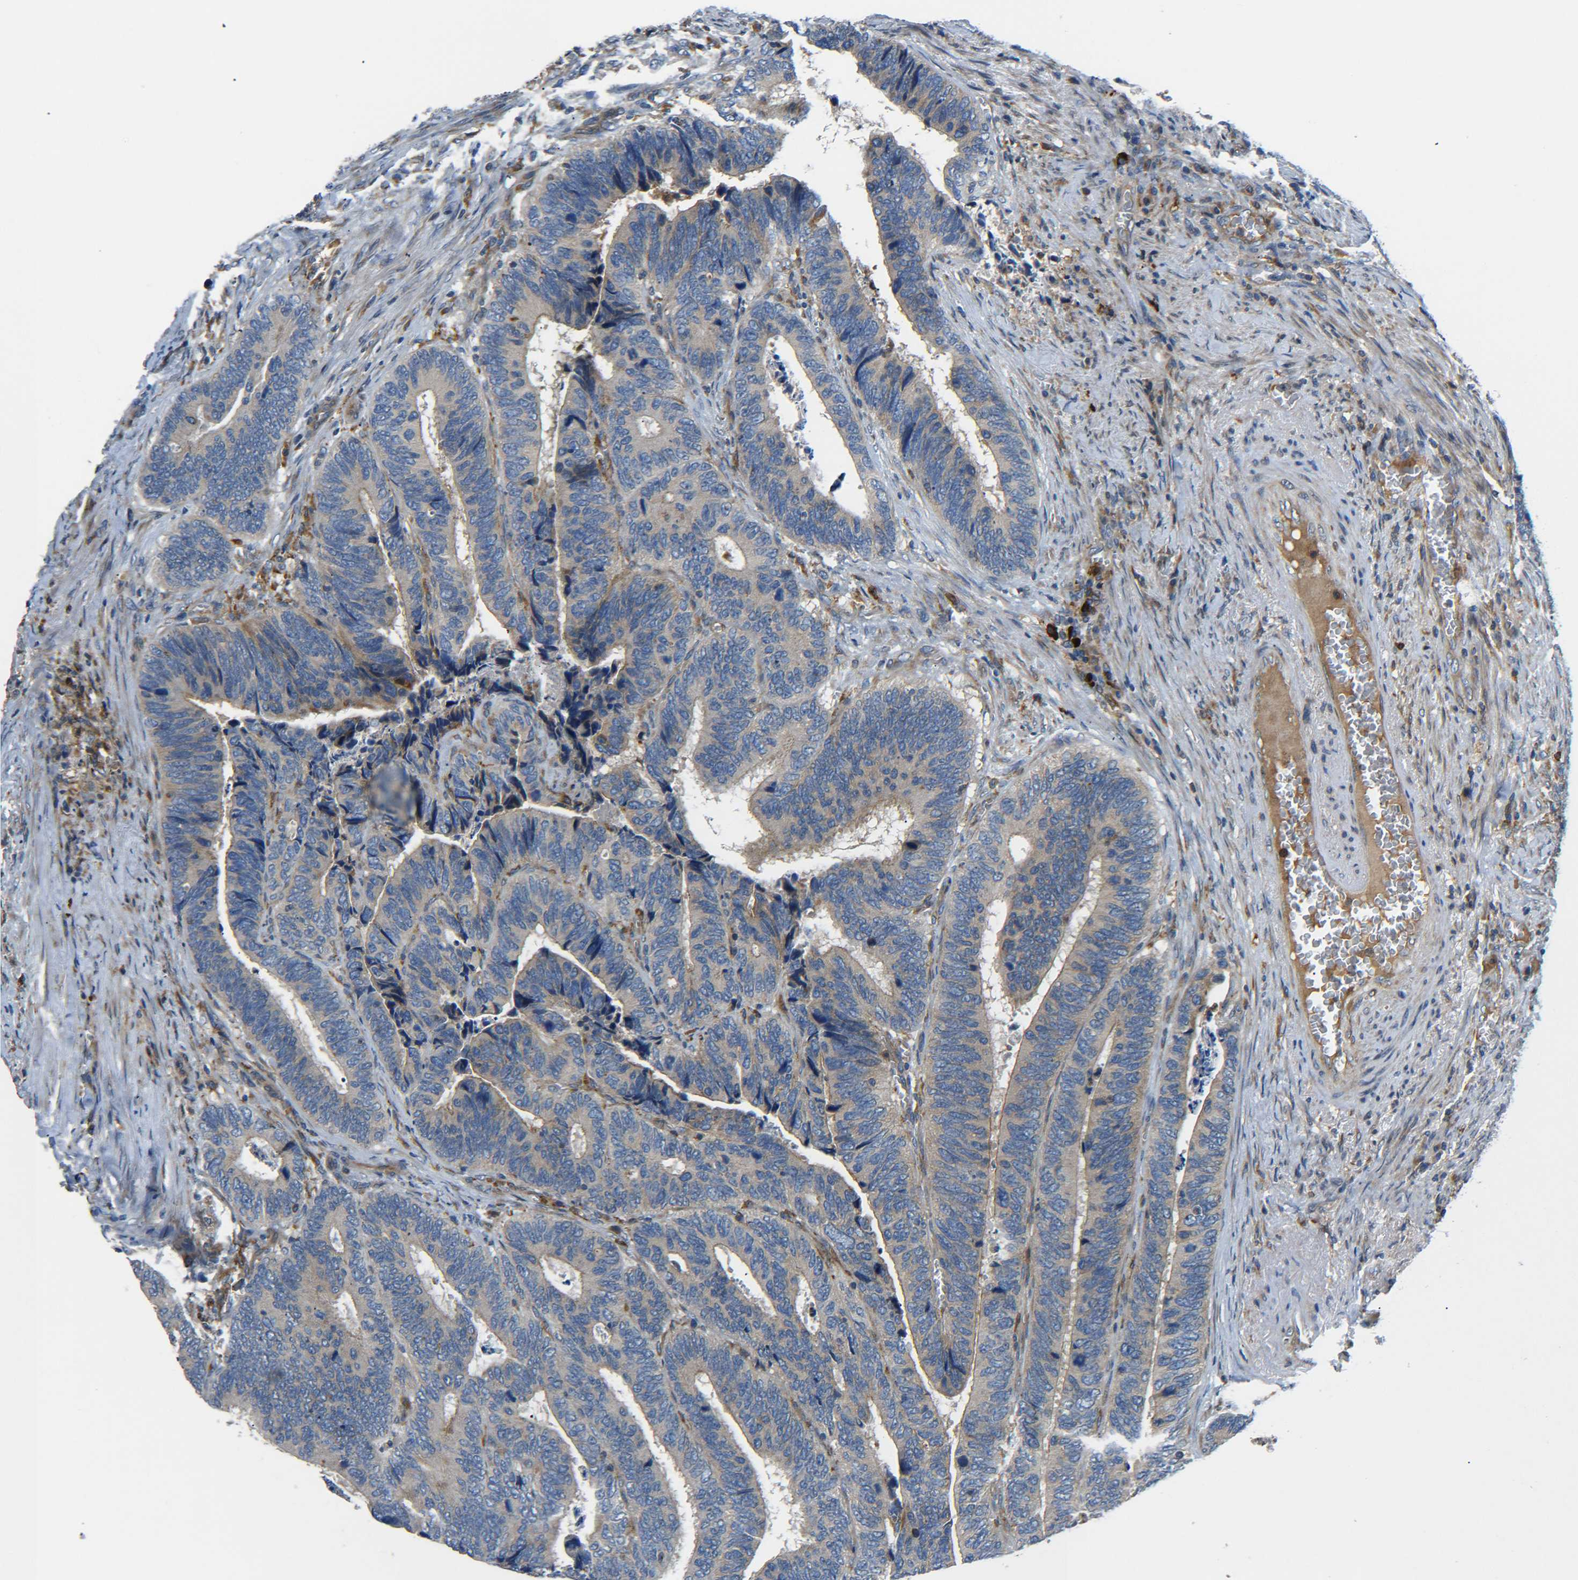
{"staining": {"intensity": "moderate", "quantity": "25%-75%", "location": "cytoplasmic/membranous"}, "tissue": "colorectal cancer", "cell_type": "Tumor cells", "image_type": "cancer", "snomed": [{"axis": "morphology", "description": "Adenocarcinoma, NOS"}, {"axis": "topography", "description": "Colon"}], "caption": "There is medium levels of moderate cytoplasmic/membranous expression in tumor cells of colorectal adenocarcinoma, as demonstrated by immunohistochemical staining (brown color).", "gene": "RAB1B", "patient": {"sex": "male", "age": 72}}